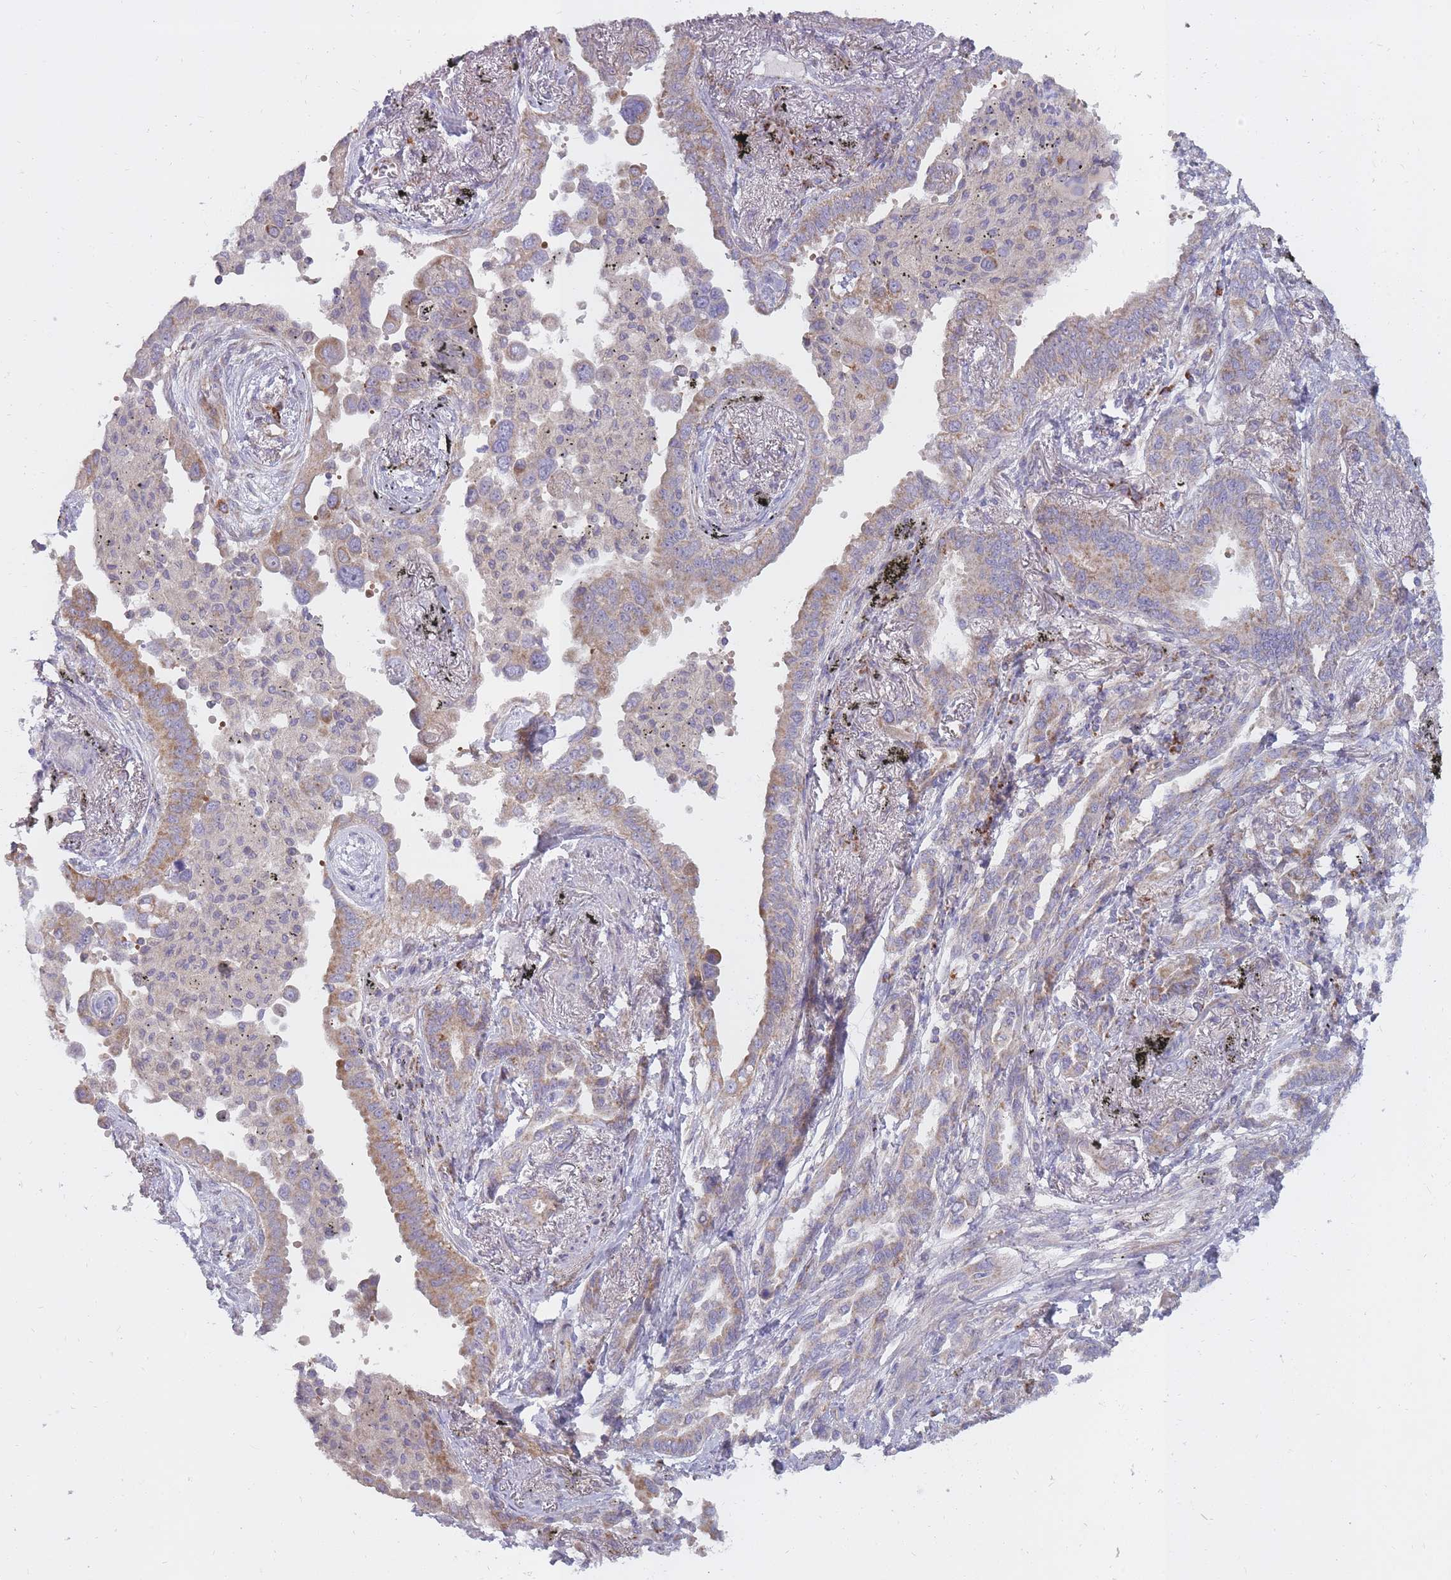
{"staining": {"intensity": "moderate", "quantity": "25%-75%", "location": "cytoplasmic/membranous"}, "tissue": "lung cancer", "cell_type": "Tumor cells", "image_type": "cancer", "snomed": [{"axis": "morphology", "description": "Adenocarcinoma, NOS"}, {"axis": "topography", "description": "Lung"}], "caption": "Immunohistochemistry of human lung cancer (adenocarcinoma) exhibits medium levels of moderate cytoplasmic/membranous expression in approximately 25%-75% of tumor cells.", "gene": "ALKBH4", "patient": {"sex": "male", "age": 67}}